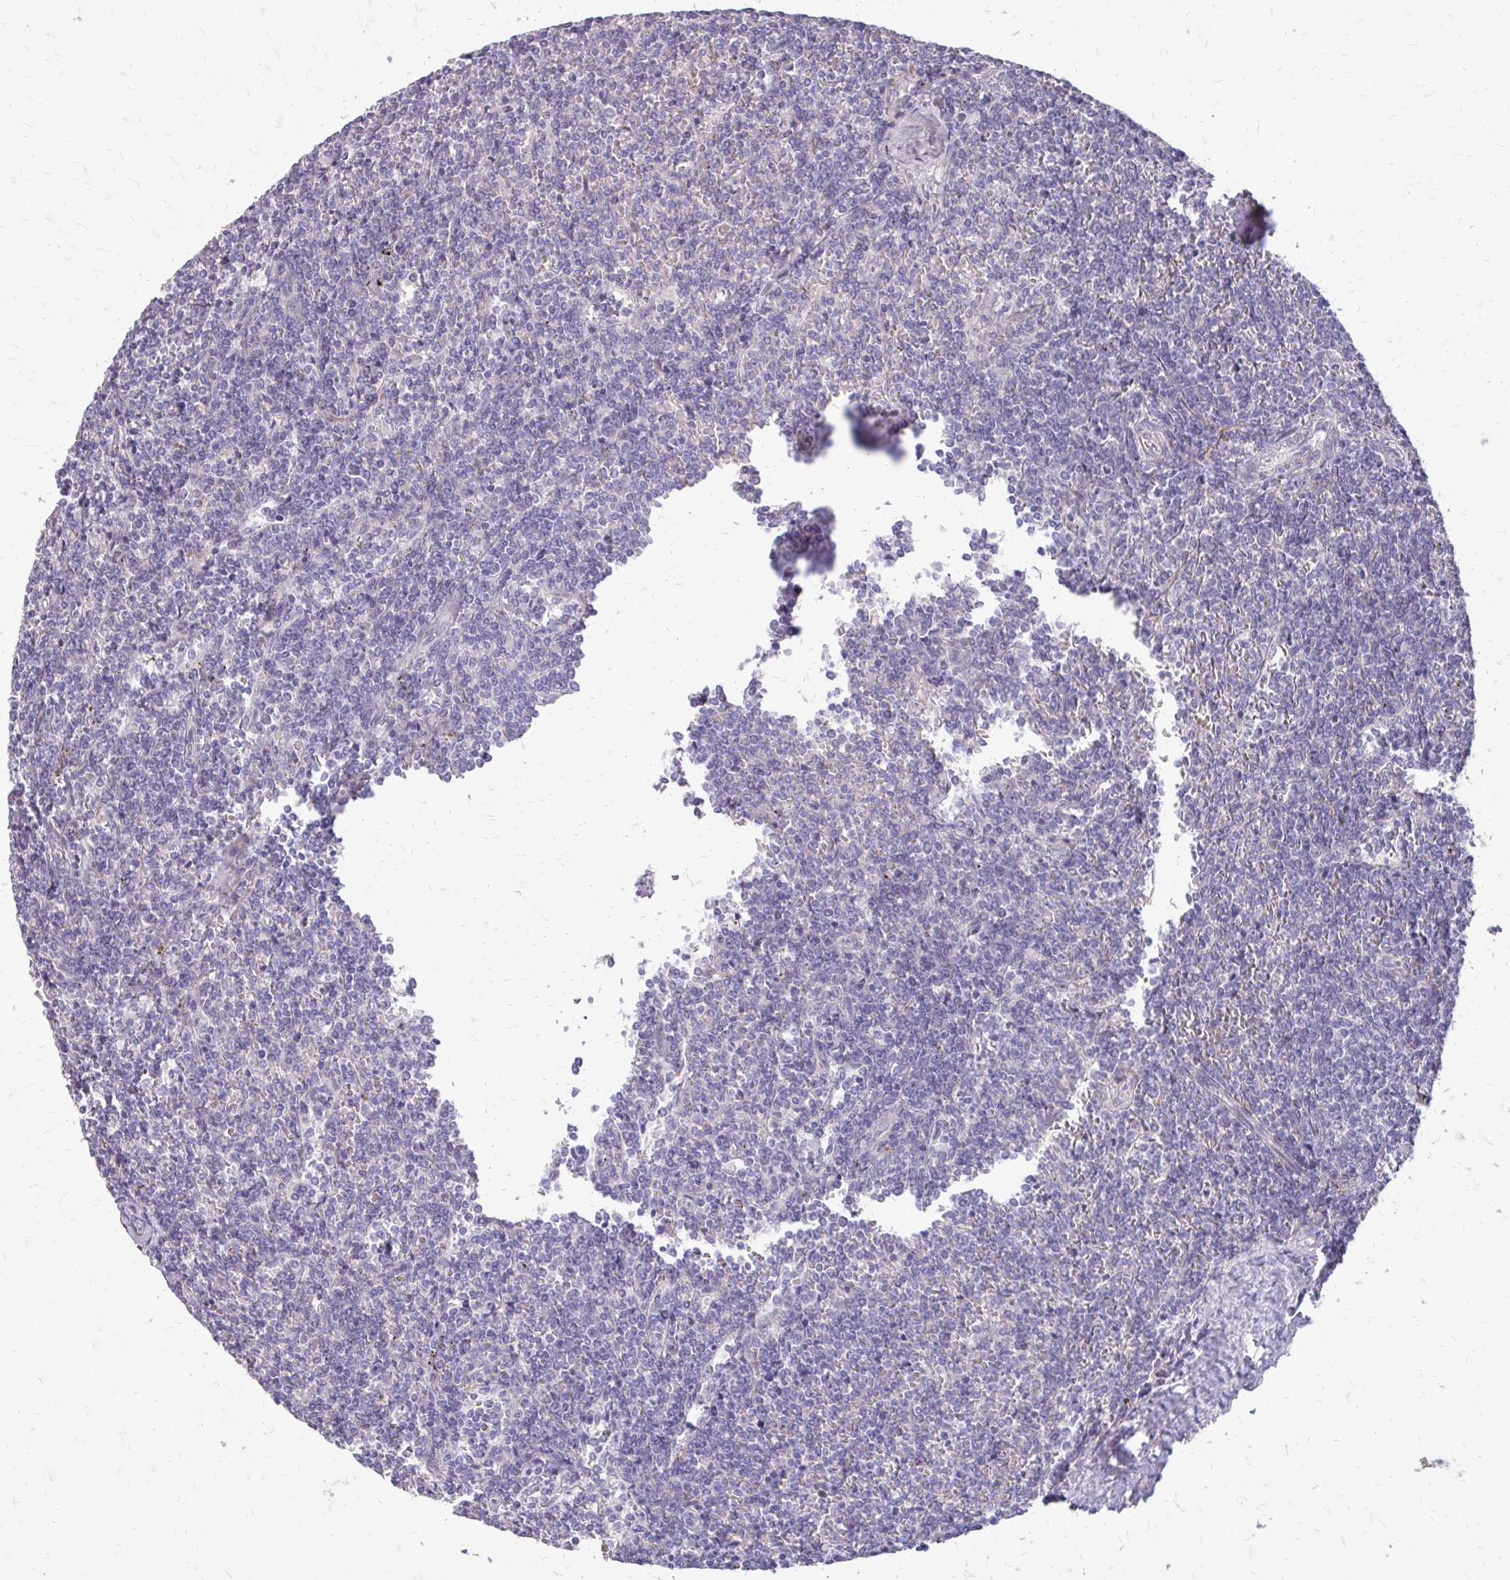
{"staining": {"intensity": "negative", "quantity": "none", "location": "none"}, "tissue": "lymphoma", "cell_type": "Tumor cells", "image_type": "cancer", "snomed": [{"axis": "morphology", "description": "Malignant lymphoma, non-Hodgkin's type, Low grade"}, {"axis": "topography", "description": "Spleen"}], "caption": "The photomicrograph exhibits no staining of tumor cells in low-grade malignant lymphoma, non-Hodgkin's type.", "gene": "MYORG", "patient": {"sex": "male", "age": 78}}